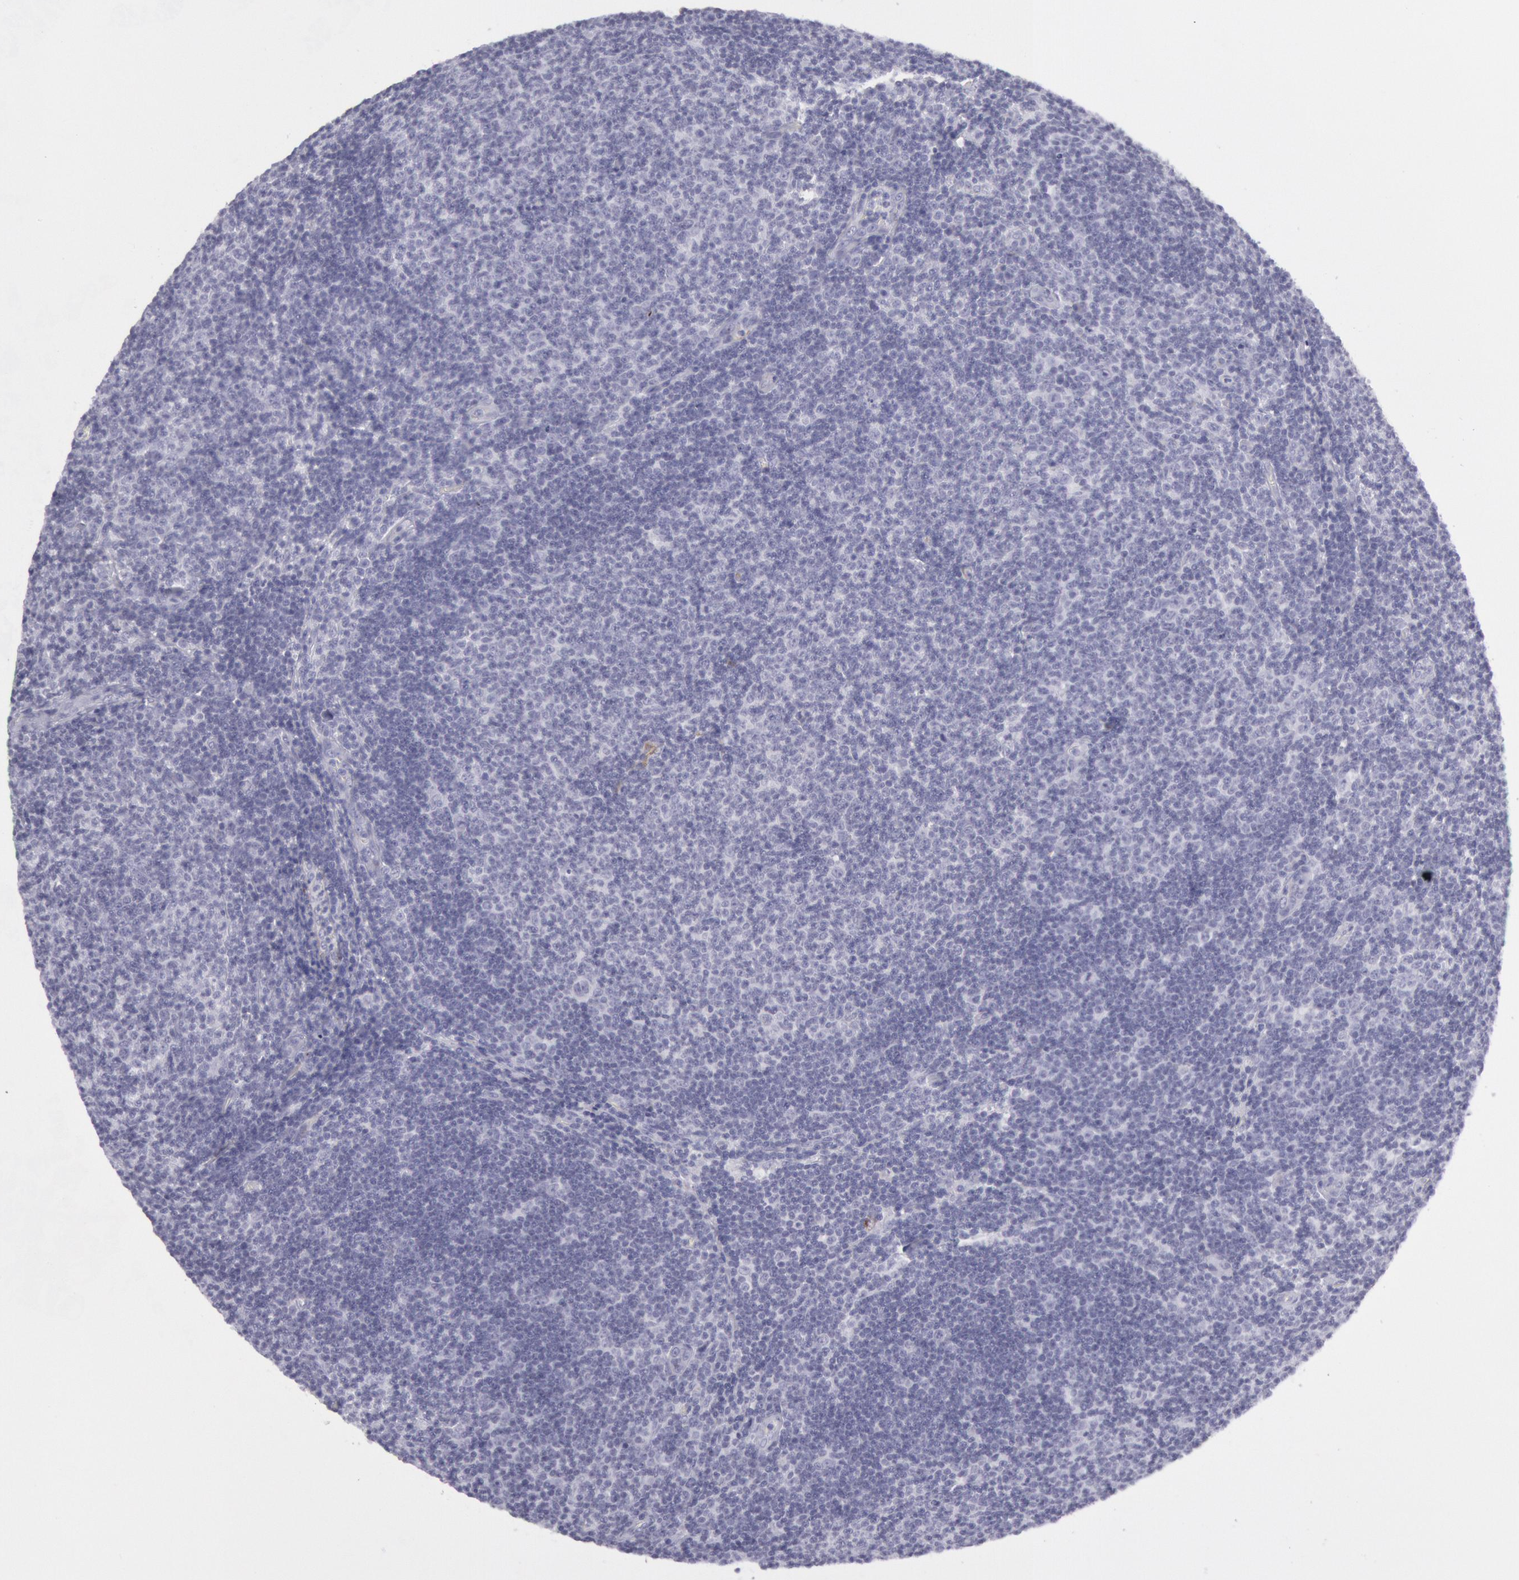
{"staining": {"intensity": "negative", "quantity": "none", "location": "none"}, "tissue": "lymphoma", "cell_type": "Tumor cells", "image_type": "cancer", "snomed": [{"axis": "morphology", "description": "Malignant lymphoma, non-Hodgkin's type, Low grade"}, {"axis": "topography", "description": "Lymph node"}], "caption": "This is an immunohistochemistry histopathology image of malignant lymphoma, non-Hodgkin's type (low-grade). There is no positivity in tumor cells.", "gene": "CDH13", "patient": {"sex": "male", "age": 49}}